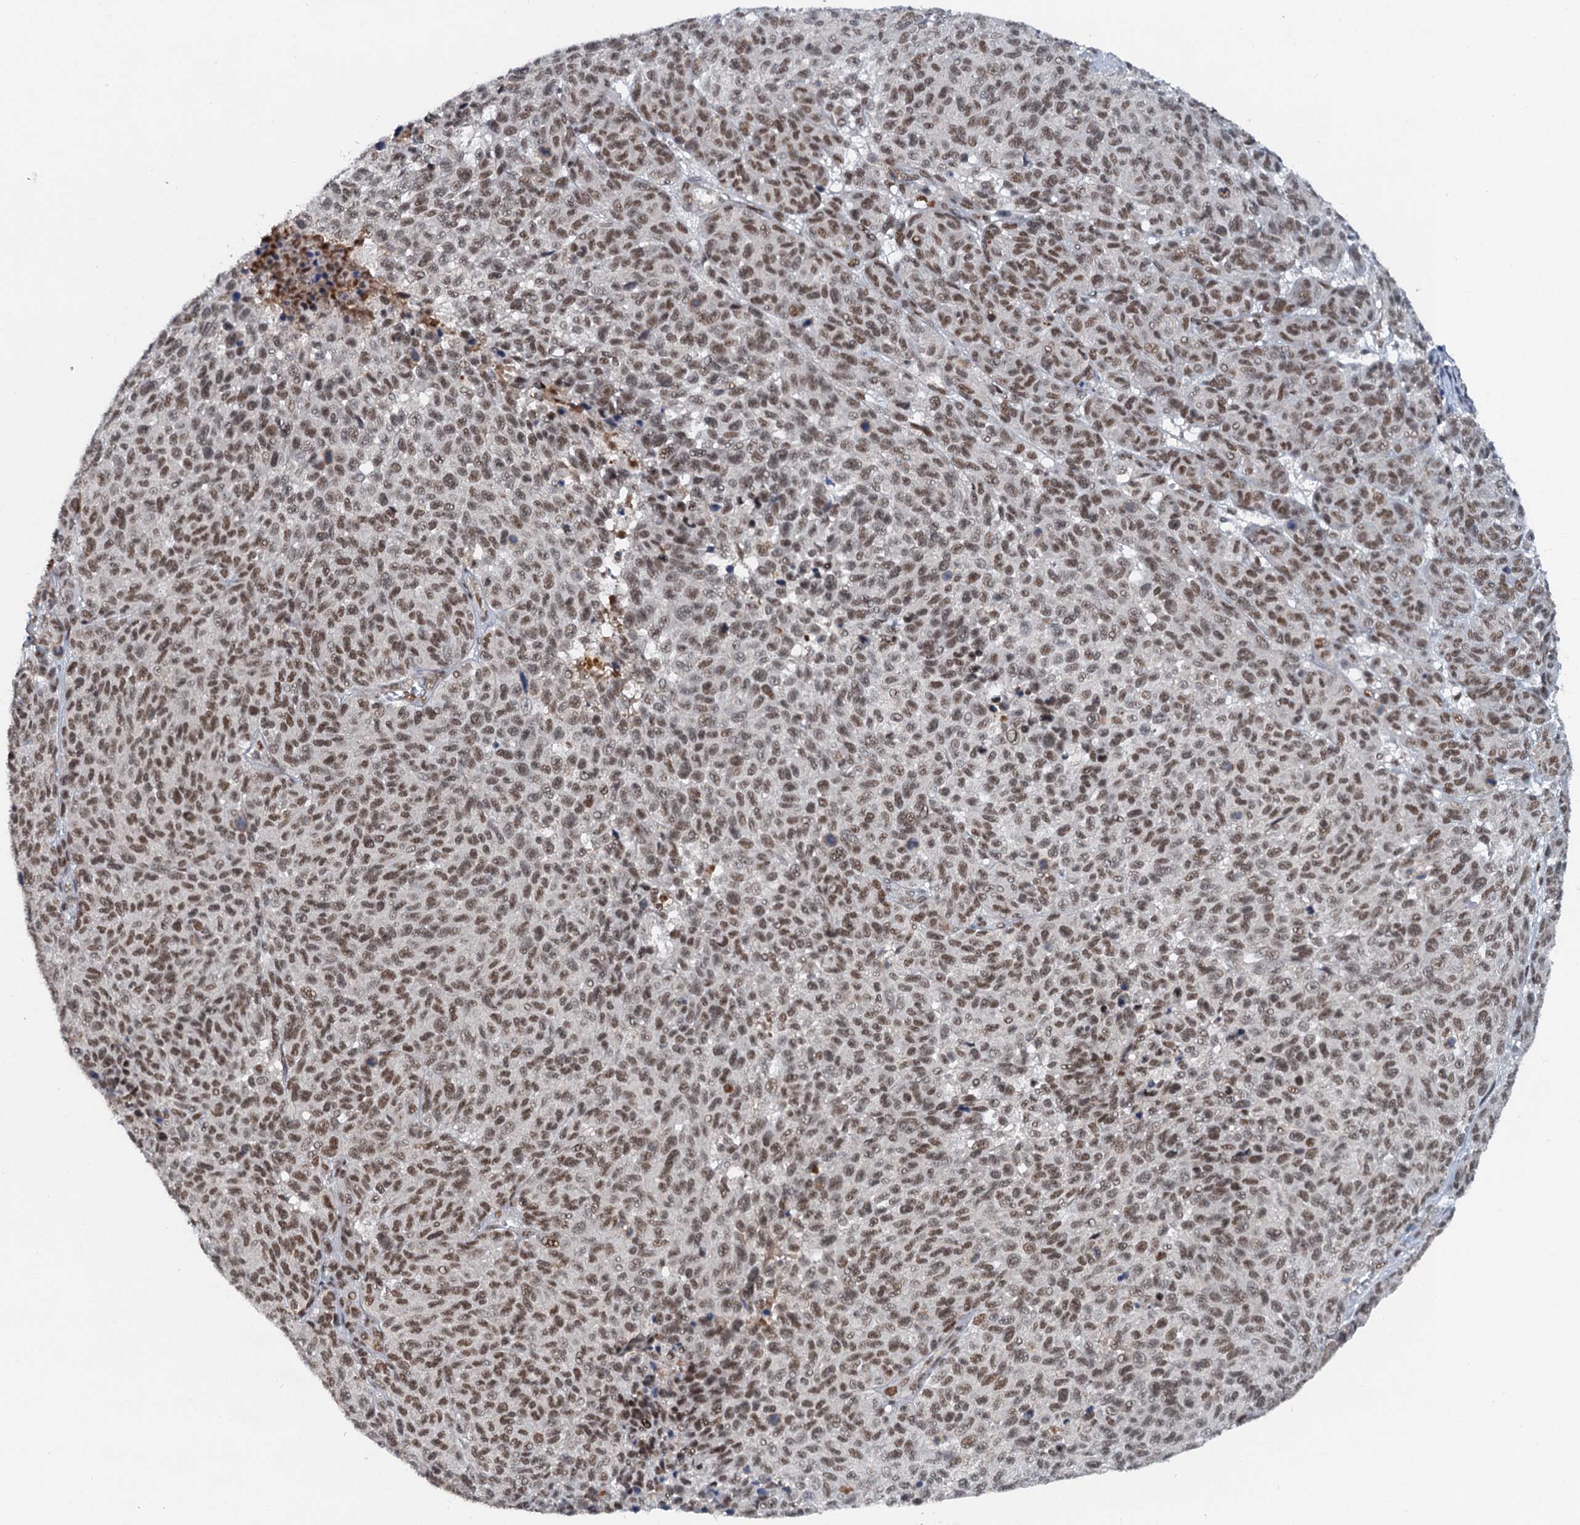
{"staining": {"intensity": "moderate", "quantity": ">75%", "location": "nuclear"}, "tissue": "melanoma", "cell_type": "Tumor cells", "image_type": "cancer", "snomed": [{"axis": "morphology", "description": "Malignant melanoma, NOS"}, {"axis": "topography", "description": "Skin"}], "caption": "This micrograph reveals immunohistochemistry (IHC) staining of human malignant melanoma, with medium moderate nuclear staining in about >75% of tumor cells.", "gene": "CSTF3", "patient": {"sex": "male", "age": 49}}